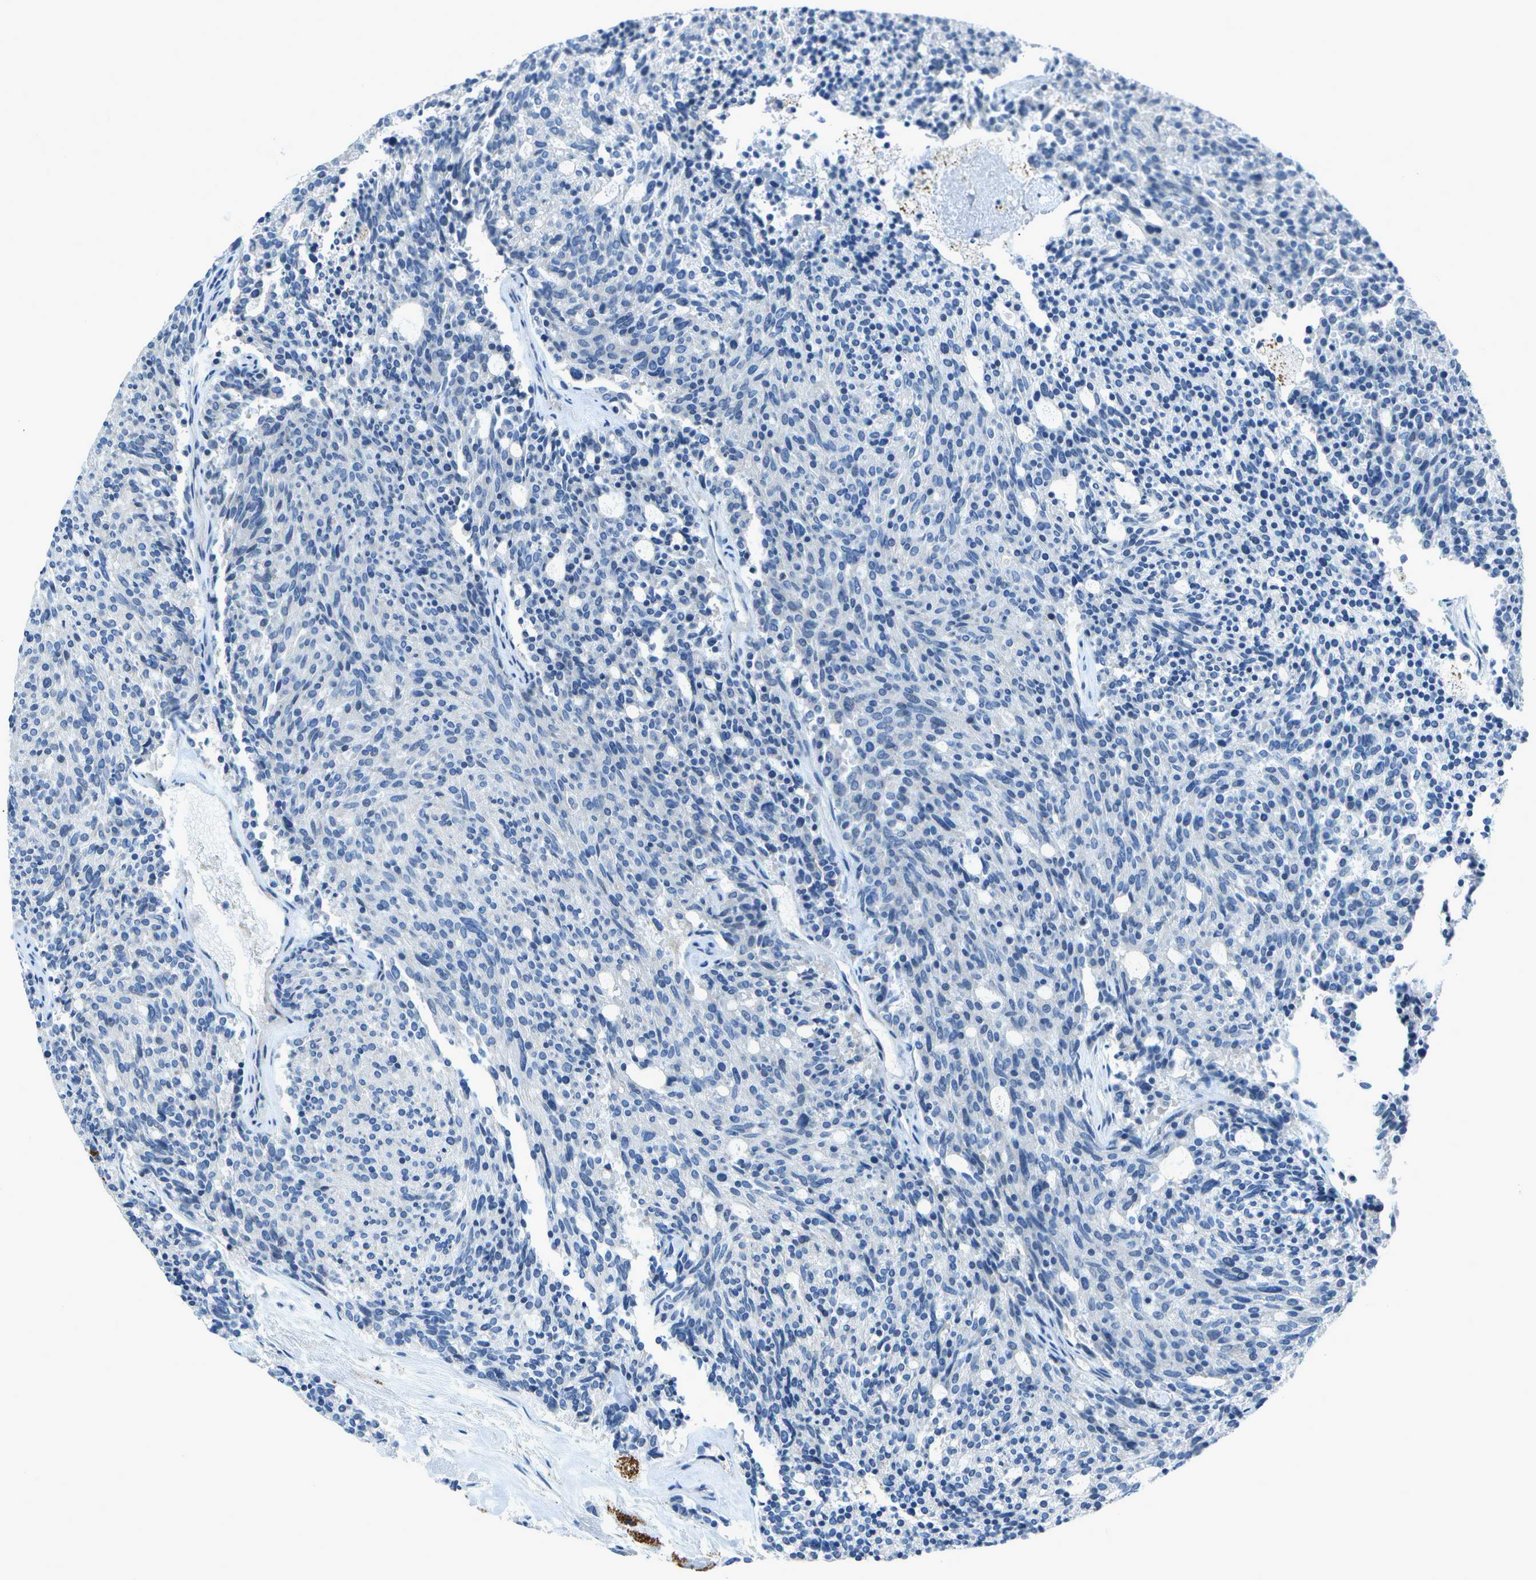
{"staining": {"intensity": "negative", "quantity": "none", "location": "none"}, "tissue": "carcinoid", "cell_type": "Tumor cells", "image_type": "cancer", "snomed": [{"axis": "morphology", "description": "Carcinoid, malignant, NOS"}, {"axis": "topography", "description": "Pancreas"}], "caption": "Tumor cells are negative for brown protein staining in carcinoid (malignant).", "gene": "DCT", "patient": {"sex": "female", "age": 54}}